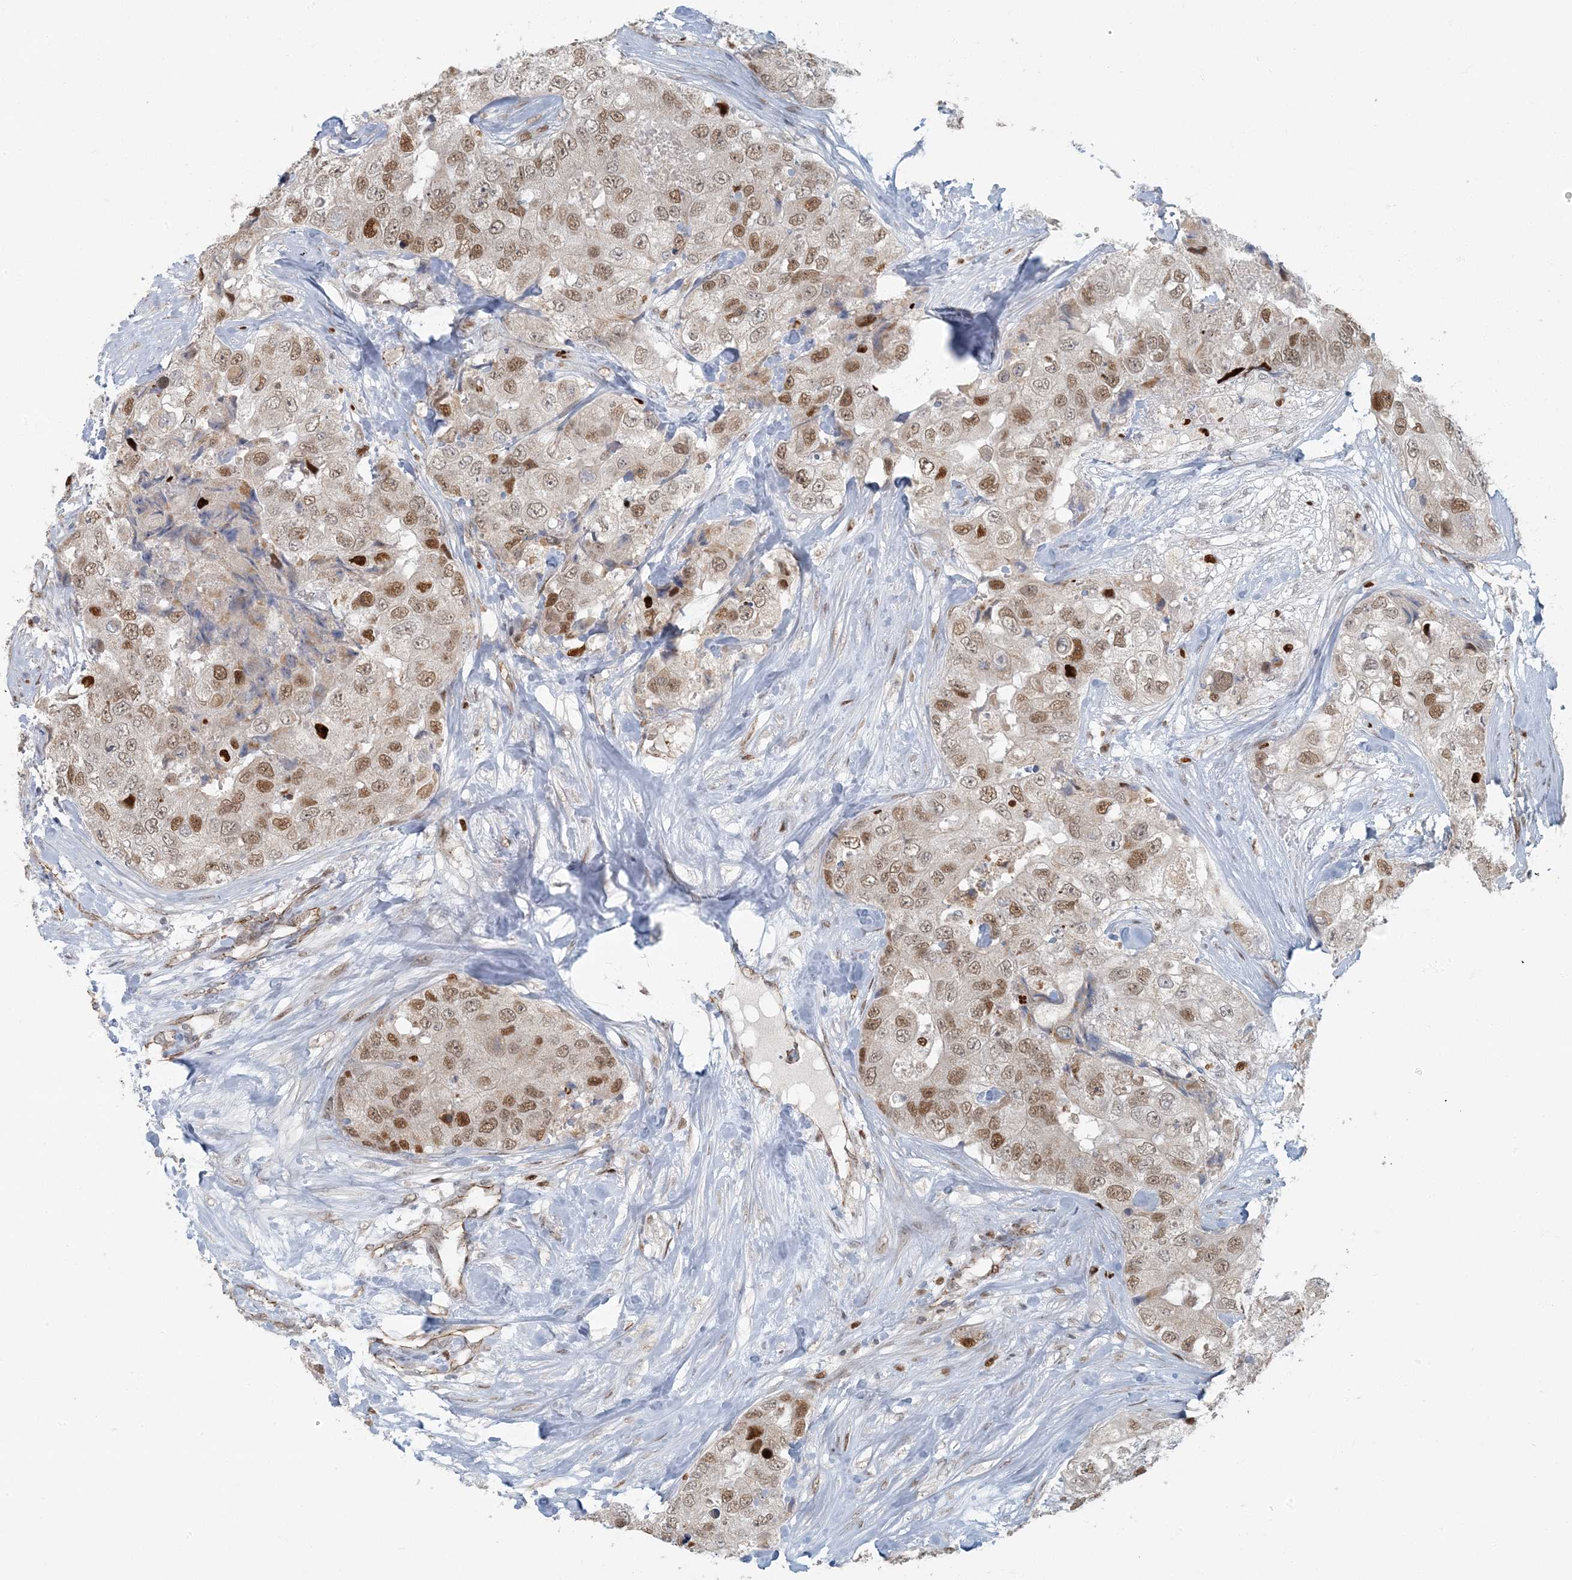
{"staining": {"intensity": "moderate", "quantity": "25%-75%", "location": "nuclear"}, "tissue": "breast cancer", "cell_type": "Tumor cells", "image_type": "cancer", "snomed": [{"axis": "morphology", "description": "Duct carcinoma"}, {"axis": "topography", "description": "Breast"}], "caption": "Tumor cells display medium levels of moderate nuclear staining in approximately 25%-75% of cells in human breast cancer (infiltrating ductal carcinoma).", "gene": "AK9", "patient": {"sex": "female", "age": 62}}